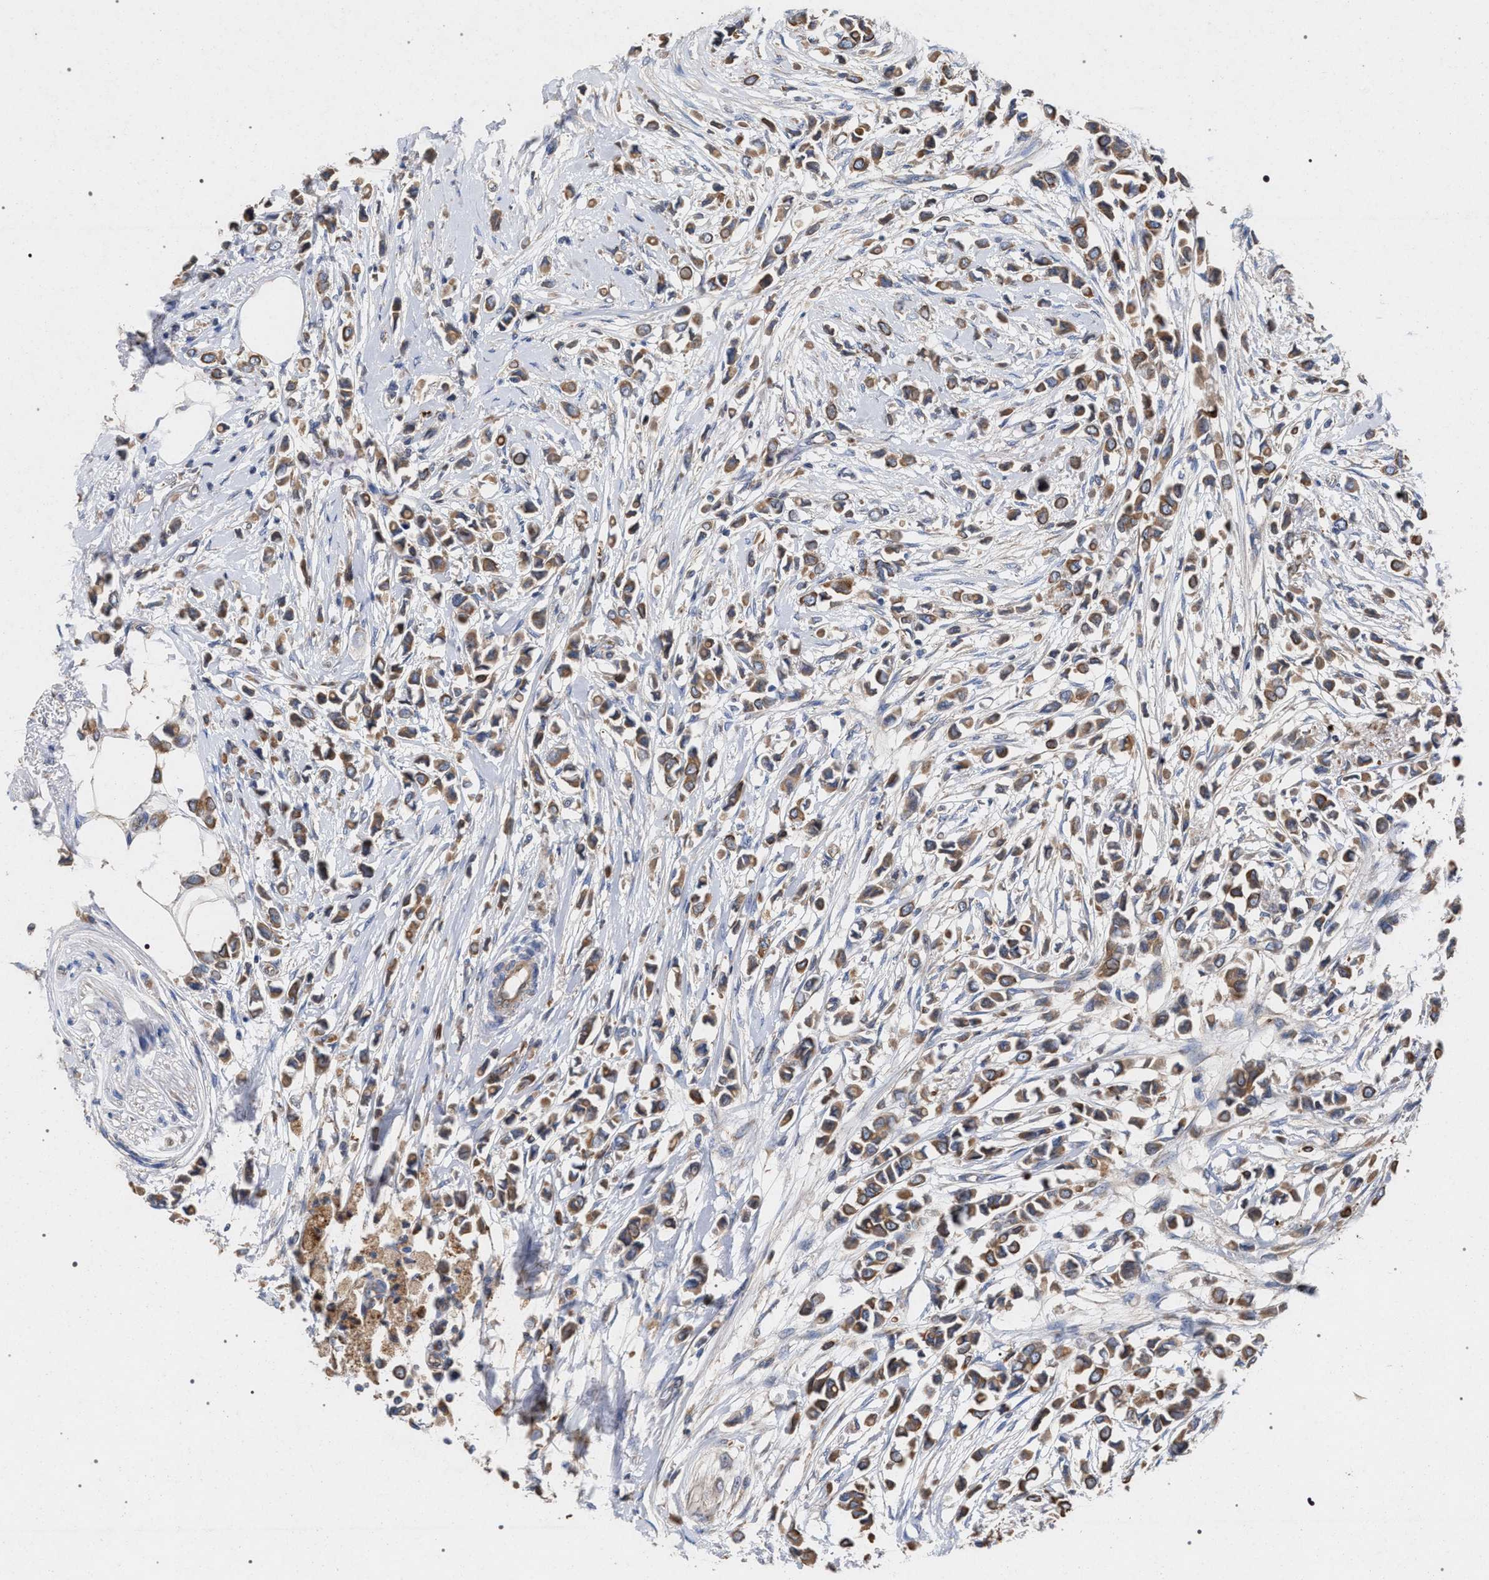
{"staining": {"intensity": "moderate", "quantity": ">75%", "location": "cytoplasmic/membranous"}, "tissue": "breast cancer", "cell_type": "Tumor cells", "image_type": "cancer", "snomed": [{"axis": "morphology", "description": "Lobular carcinoma"}, {"axis": "topography", "description": "Breast"}], "caption": "Immunohistochemistry (IHC) histopathology image of human breast cancer (lobular carcinoma) stained for a protein (brown), which displays medium levels of moderate cytoplasmic/membranous expression in about >75% of tumor cells.", "gene": "BCL2L12", "patient": {"sex": "female", "age": 51}}